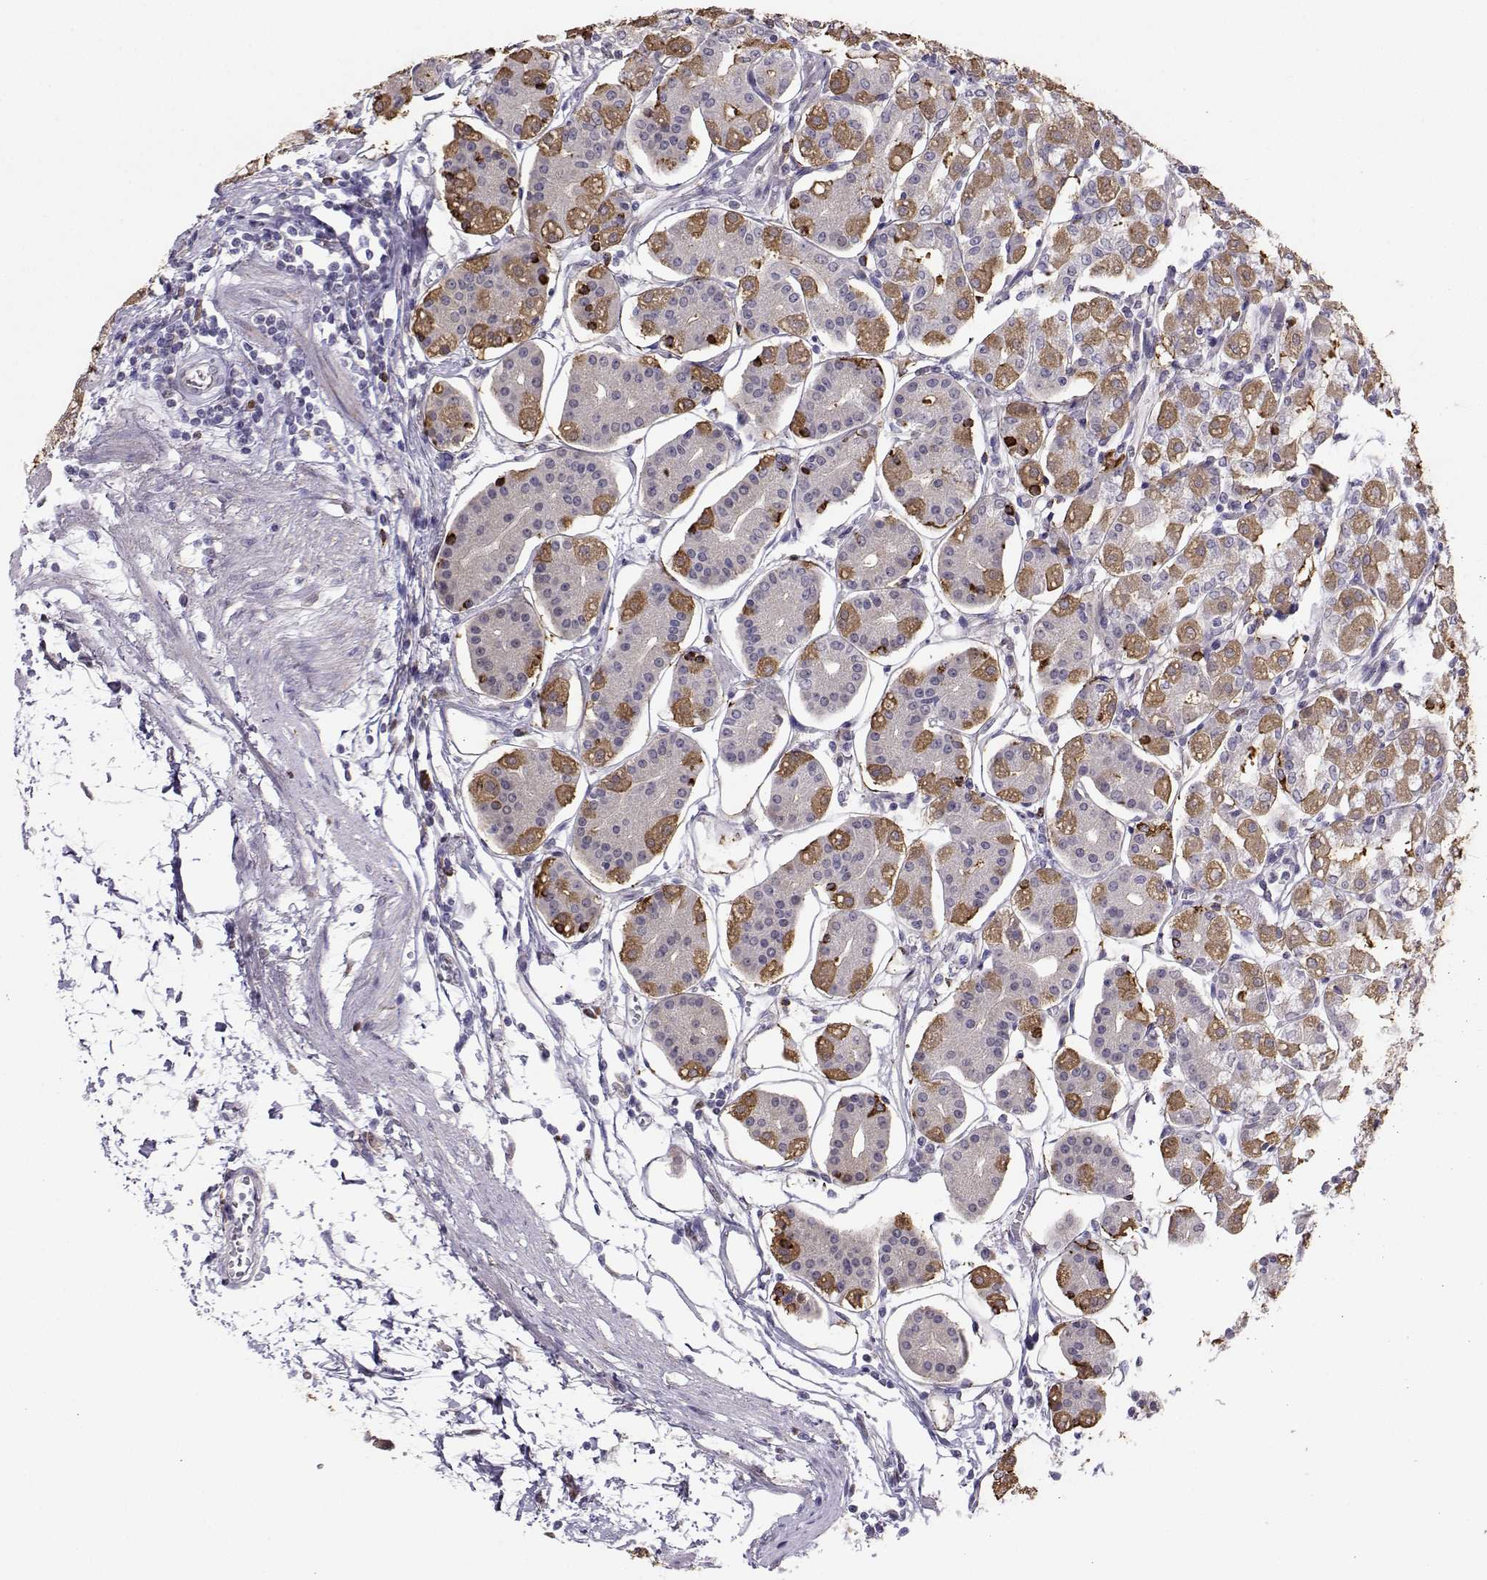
{"staining": {"intensity": "moderate", "quantity": "25%-75%", "location": "cytoplasmic/membranous"}, "tissue": "stomach", "cell_type": "Glandular cells", "image_type": "normal", "snomed": [{"axis": "morphology", "description": "Normal tissue, NOS"}, {"axis": "topography", "description": "Skeletal muscle"}, {"axis": "topography", "description": "Stomach"}], "caption": "Approximately 25%-75% of glandular cells in unremarkable stomach show moderate cytoplasmic/membranous protein staining as visualized by brown immunohistochemical staining.", "gene": "DCLK3", "patient": {"sex": "female", "age": 57}}